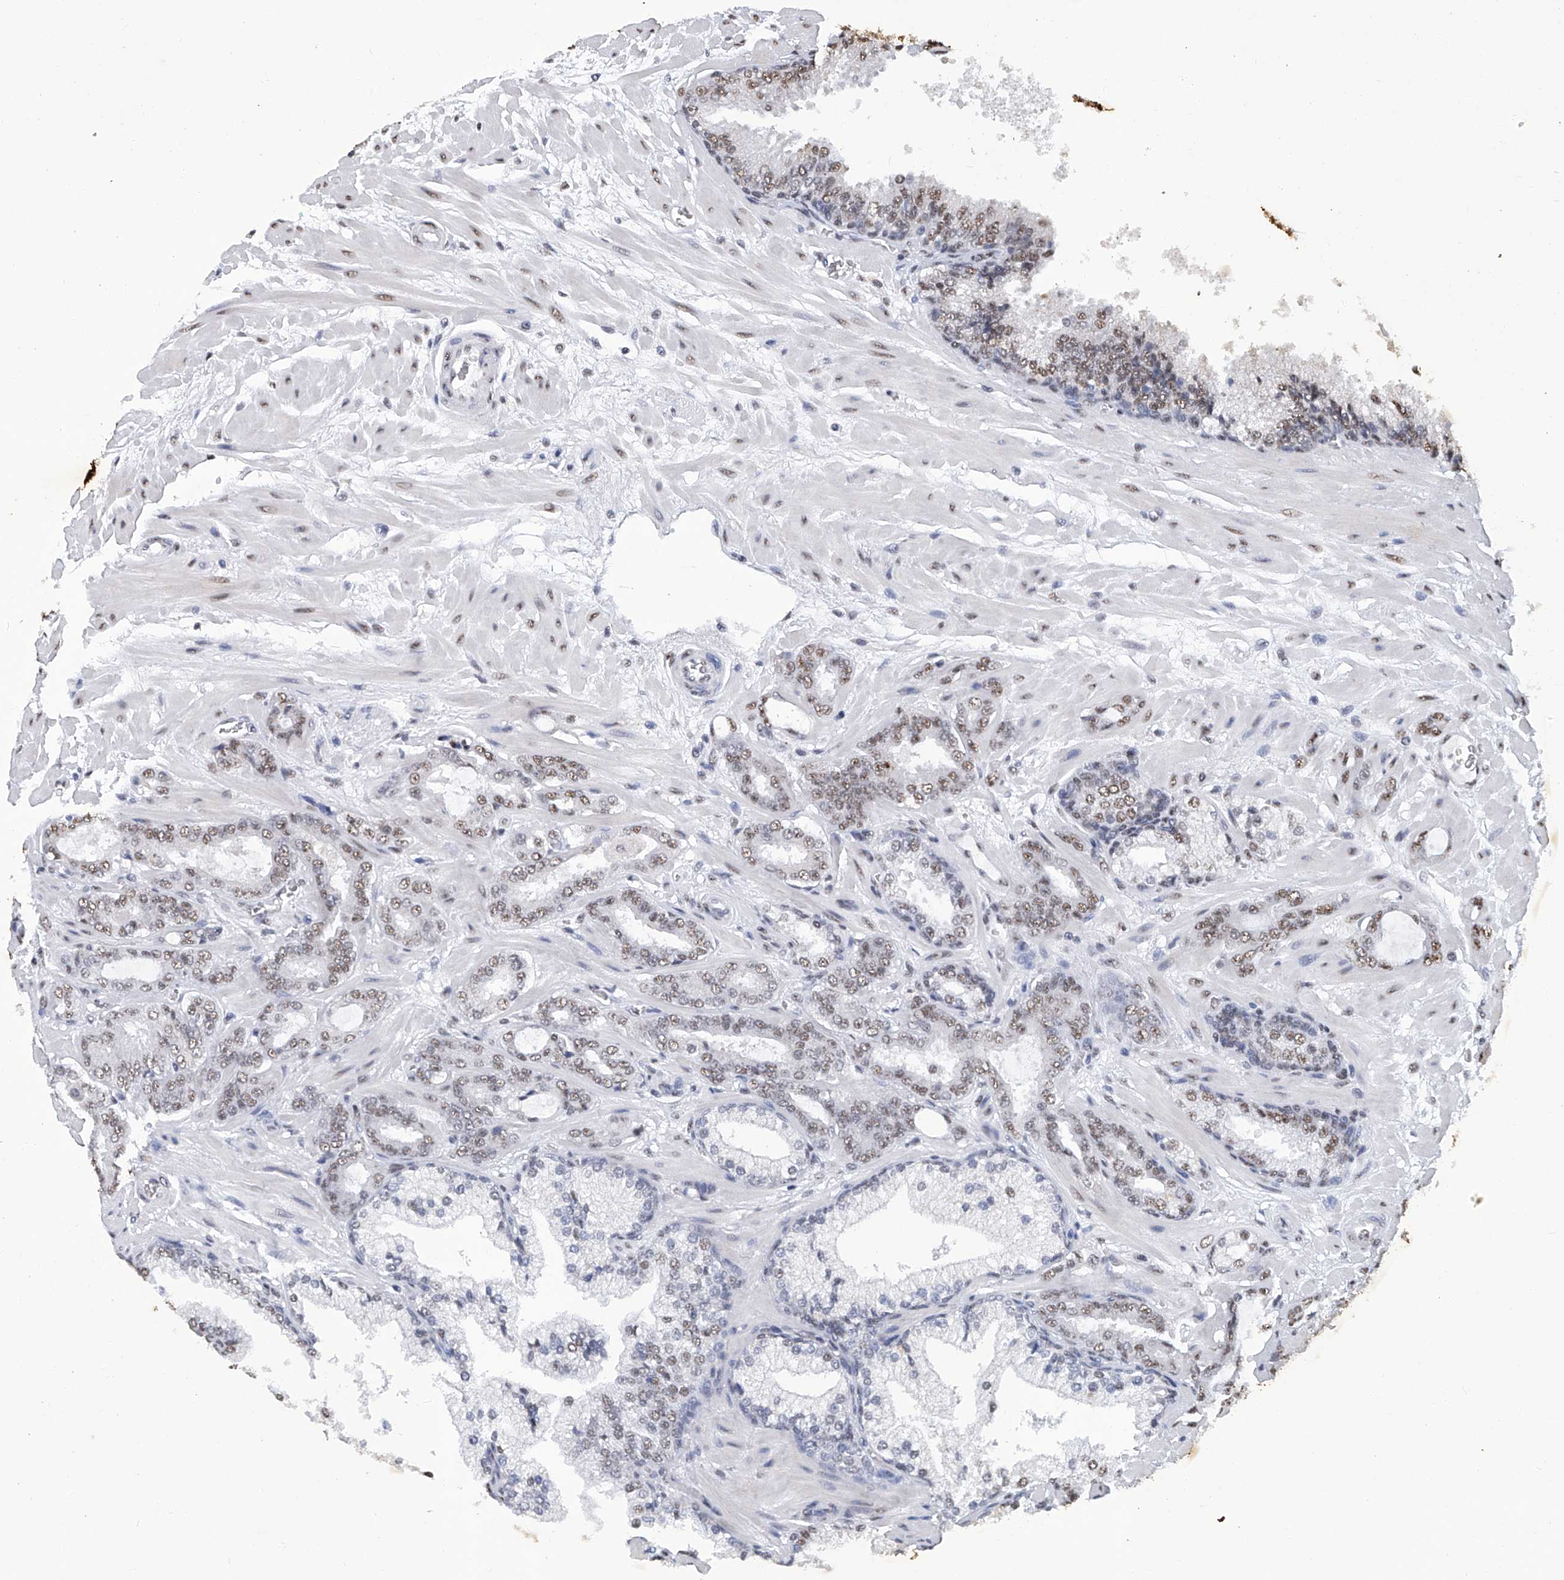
{"staining": {"intensity": "moderate", "quantity": "<25%", "location": "nuclear"}, "tissue": "prostate cancer", "cell_type": "Tumor cells", "image_type": "cancer", "snomed": [{"axis": "morphology", "description": "Adenocarcinoma, Low grade"}, {"axis": "topography", "description": "Prostate"}], "caption": "A photomicrograph showing moderate nuclear positivity in about <25% of tumor cells in low-grade adenocarcinoma (prostate), as visualized by brown immunohistochemical staining.", "gene": "HBP1", "patient": {"sex": "male", "age": 63}}